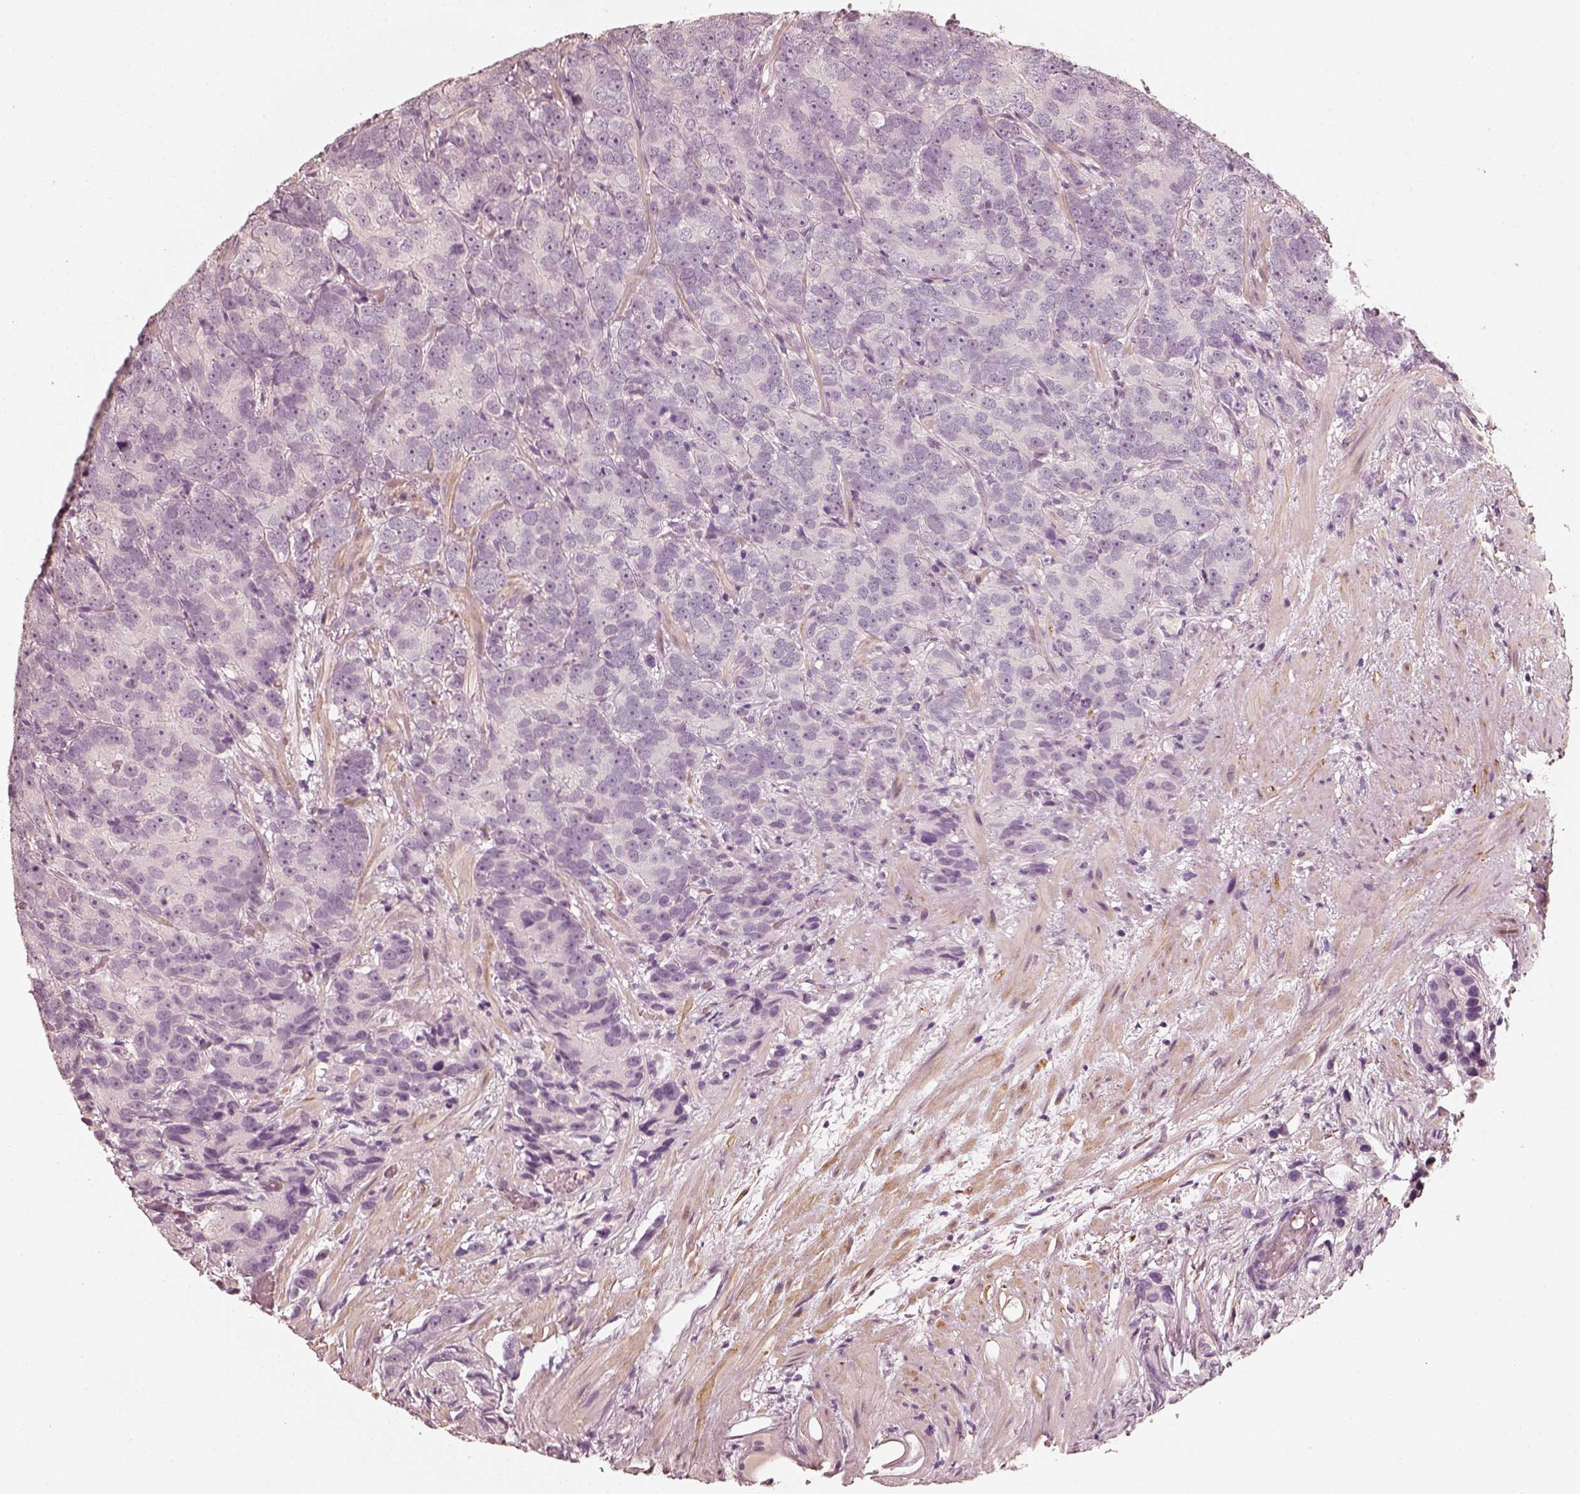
{"staining": {"intensity": "negative", "quantity": "none", "location": "none"}, "tissue": "prostate cancer", "cell_type": "Tumor cells", "image_type": "cancer", "snomed": [{"axis": "morphology", "description": "Adenocarcinoma, High grade"}, {"axis": "topography", "description": "Prostate"}], "caption": "This is an immunohistochemistry image of prostate high-grade adenocarcinoma. There is no staining in tumor cells.", "gene": "RS1", "patient": {"sex": "male", "age": 90}}